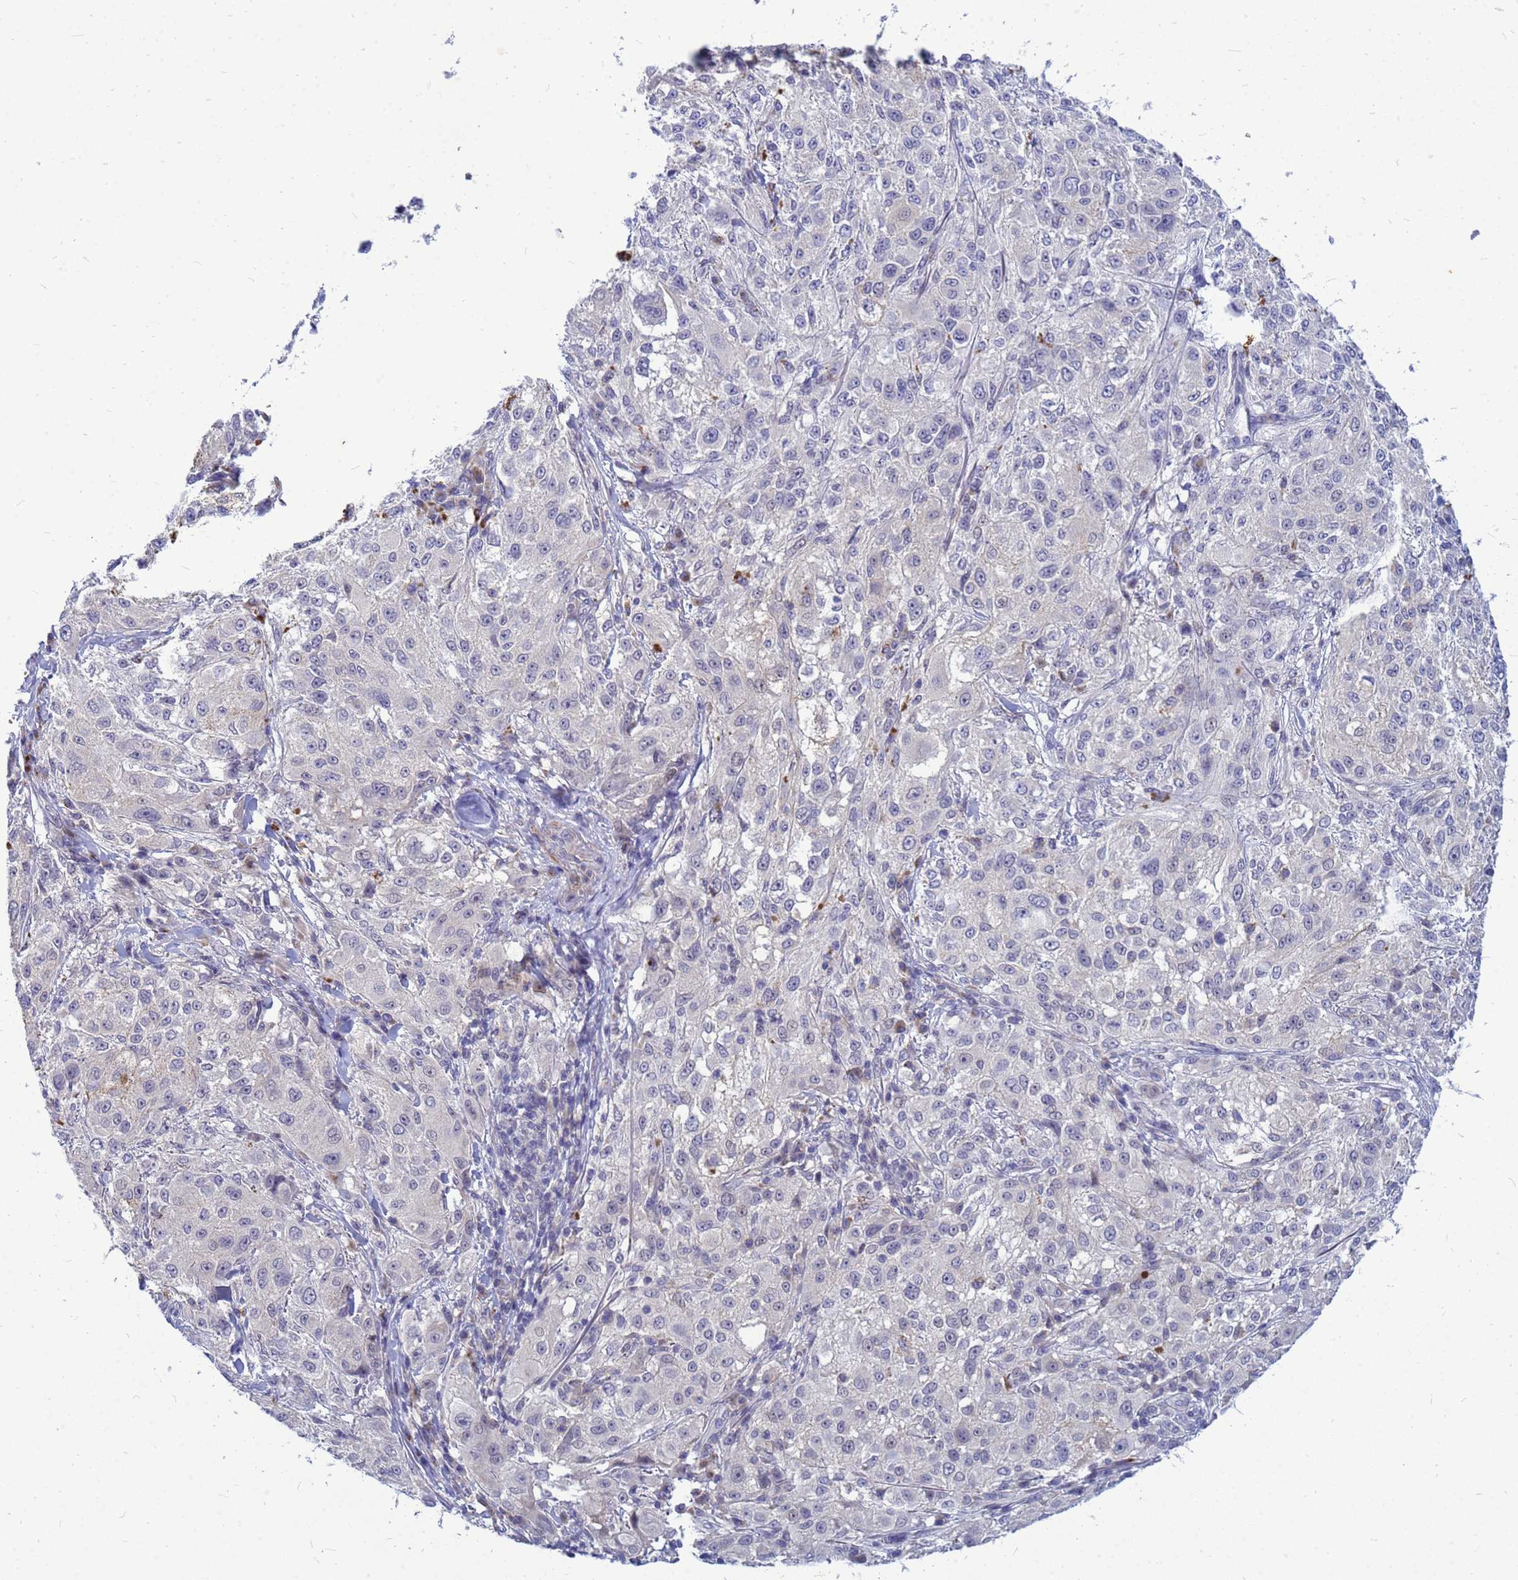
{"staining": {"intensity": "negative", "quantity": "none", "location": "none"}, "tissue": "melanoma", "cell_type": "Tumor cells", "image_type": "cancer", "snomed": [{"axis": "morphology", "description": "Necrosis, NOS"}, {"axis": "morphology", "description": "Malignant melanoma, NOS"}, {"axis": "topography", "description": "Skin"}], "caption": "IHC micrograph of melanoma stained for a protein (brown), which displays no expression in tumor cells.", "gene": "SRGAP3", "patient": {"sex": "female", "age": 87}}